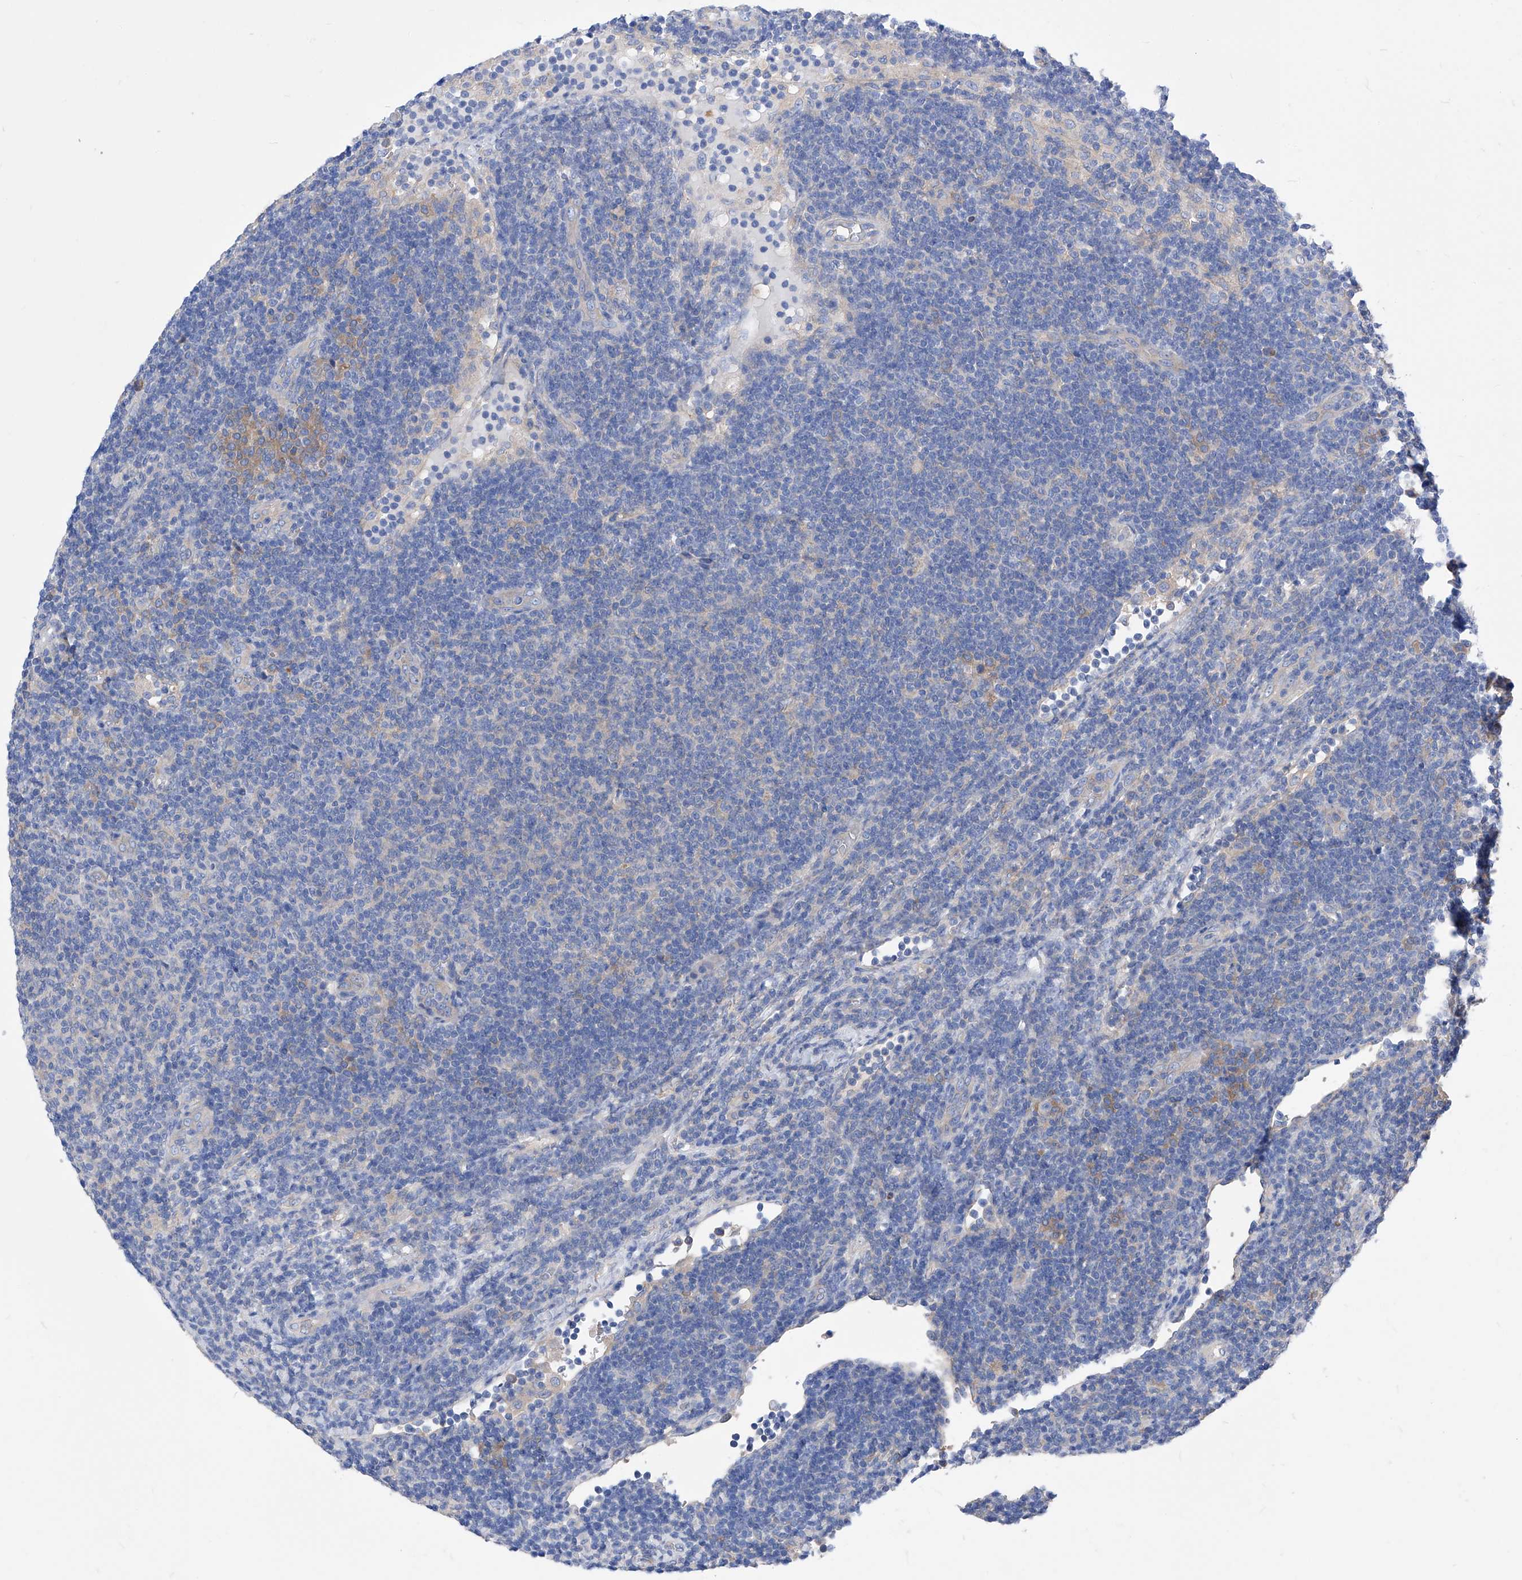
{"staining": {"intensity": "negative", "quantity": "none", "location": "none"}, "tissue": "lymphoma", "cell_type": "Tumor cells", "image_type": "cancer", "snomed": [{"axis": "morphology", "description": "Malignant lymphoma, non-Hodgkin's type, Low grade"}, {"axis": "topography", "description": "Lymph node"}], "caption": "Micrograph shows no significant protein expression in tumor cells of low-grade malignant lymphoma, non-Hodgkin's type. (Brightfield microscopy of DAB IHC at high magnification).", "gene": "XPNPEP1", "patient": {"sex": "male", "age": 66}}